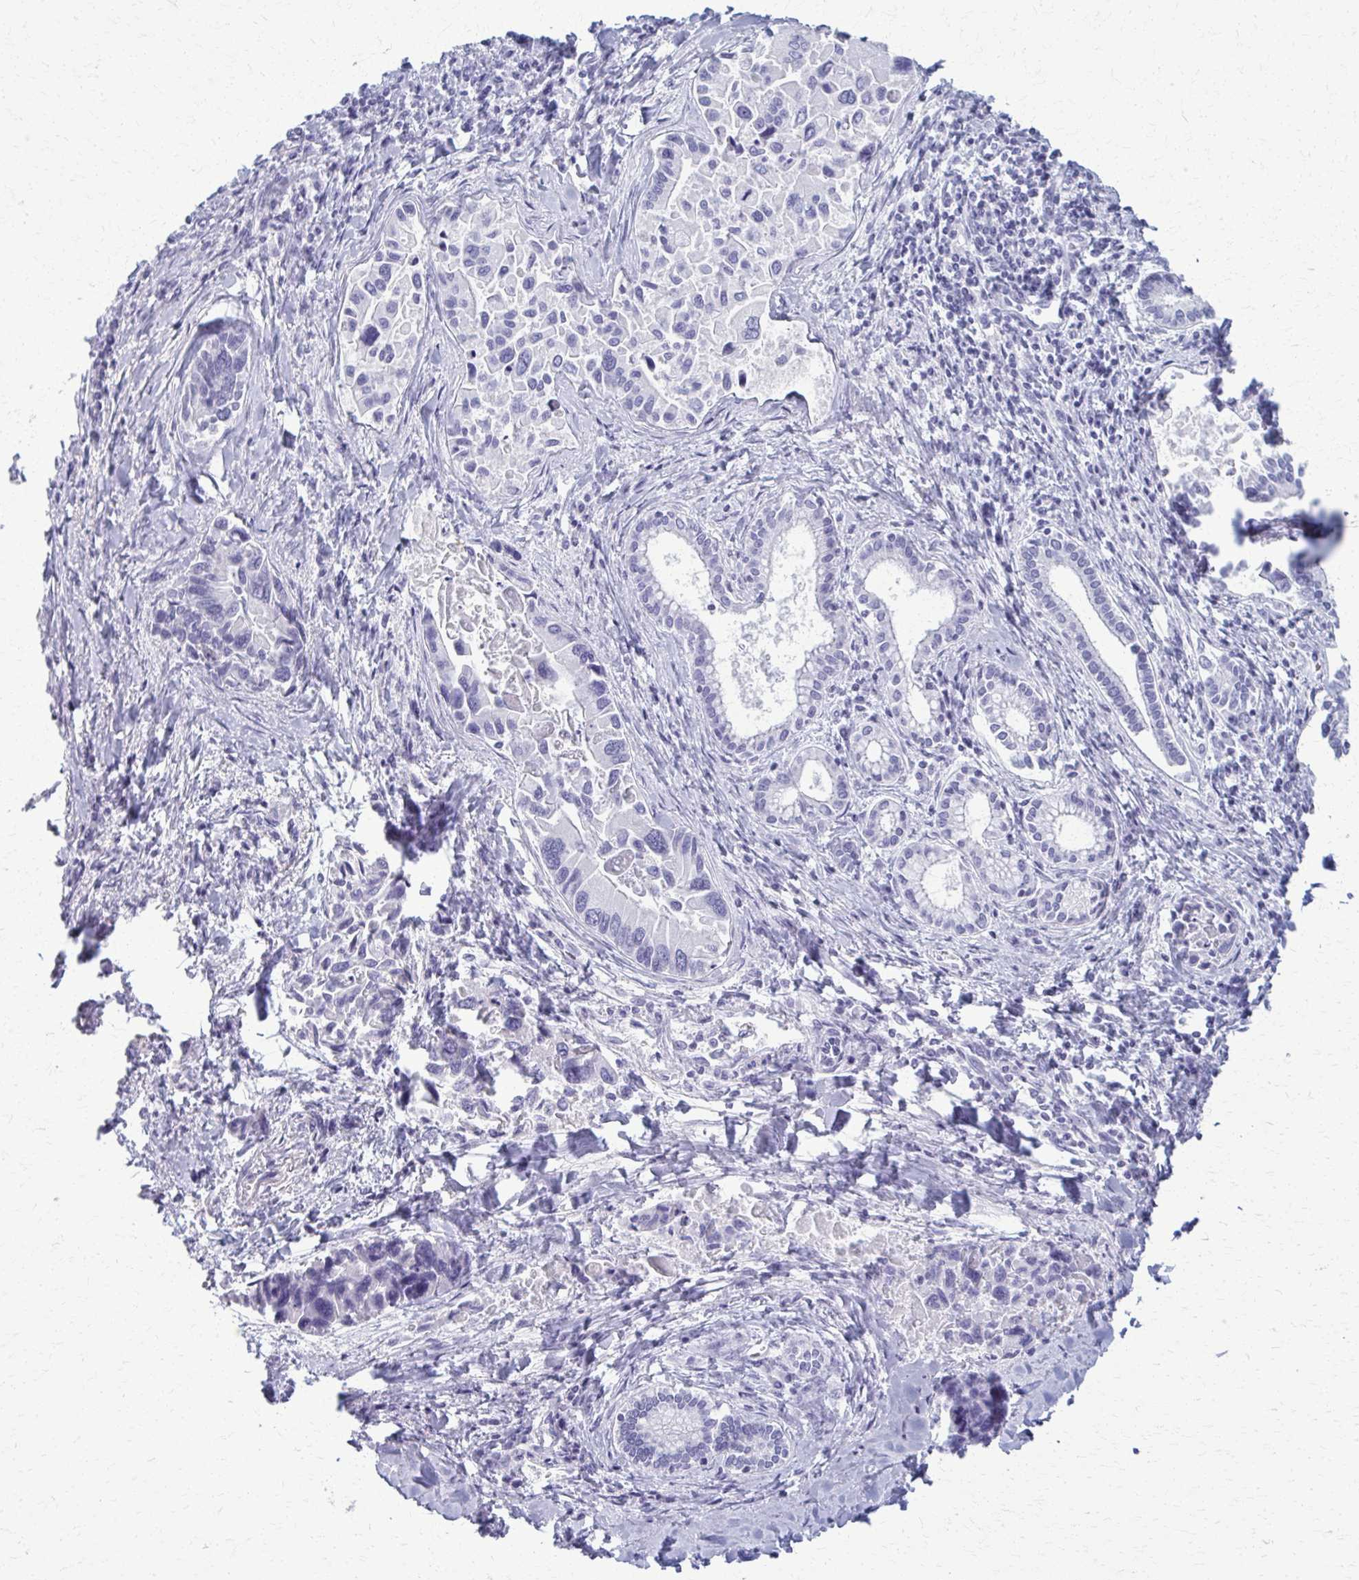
{"staining": {"intensity": "negative", "quantity": "none", "location": "none"}, "tissue": "liver cancer", "cell_type": "Tumor cells", "image_type": "cancer", "snomed": [{"axis": "morphology", "description": "Cholangiocarcinoma"}, {"axis": "topography", "description": "Liver"}], "caption": "This is an immunohistochemistry (IHC) micrograph of human liver cancer (cholangiocarcinoma). There is no staining in tumor cells.", "gene": "ACSM2B", "patient": {"sex": "male", "age": 66}}